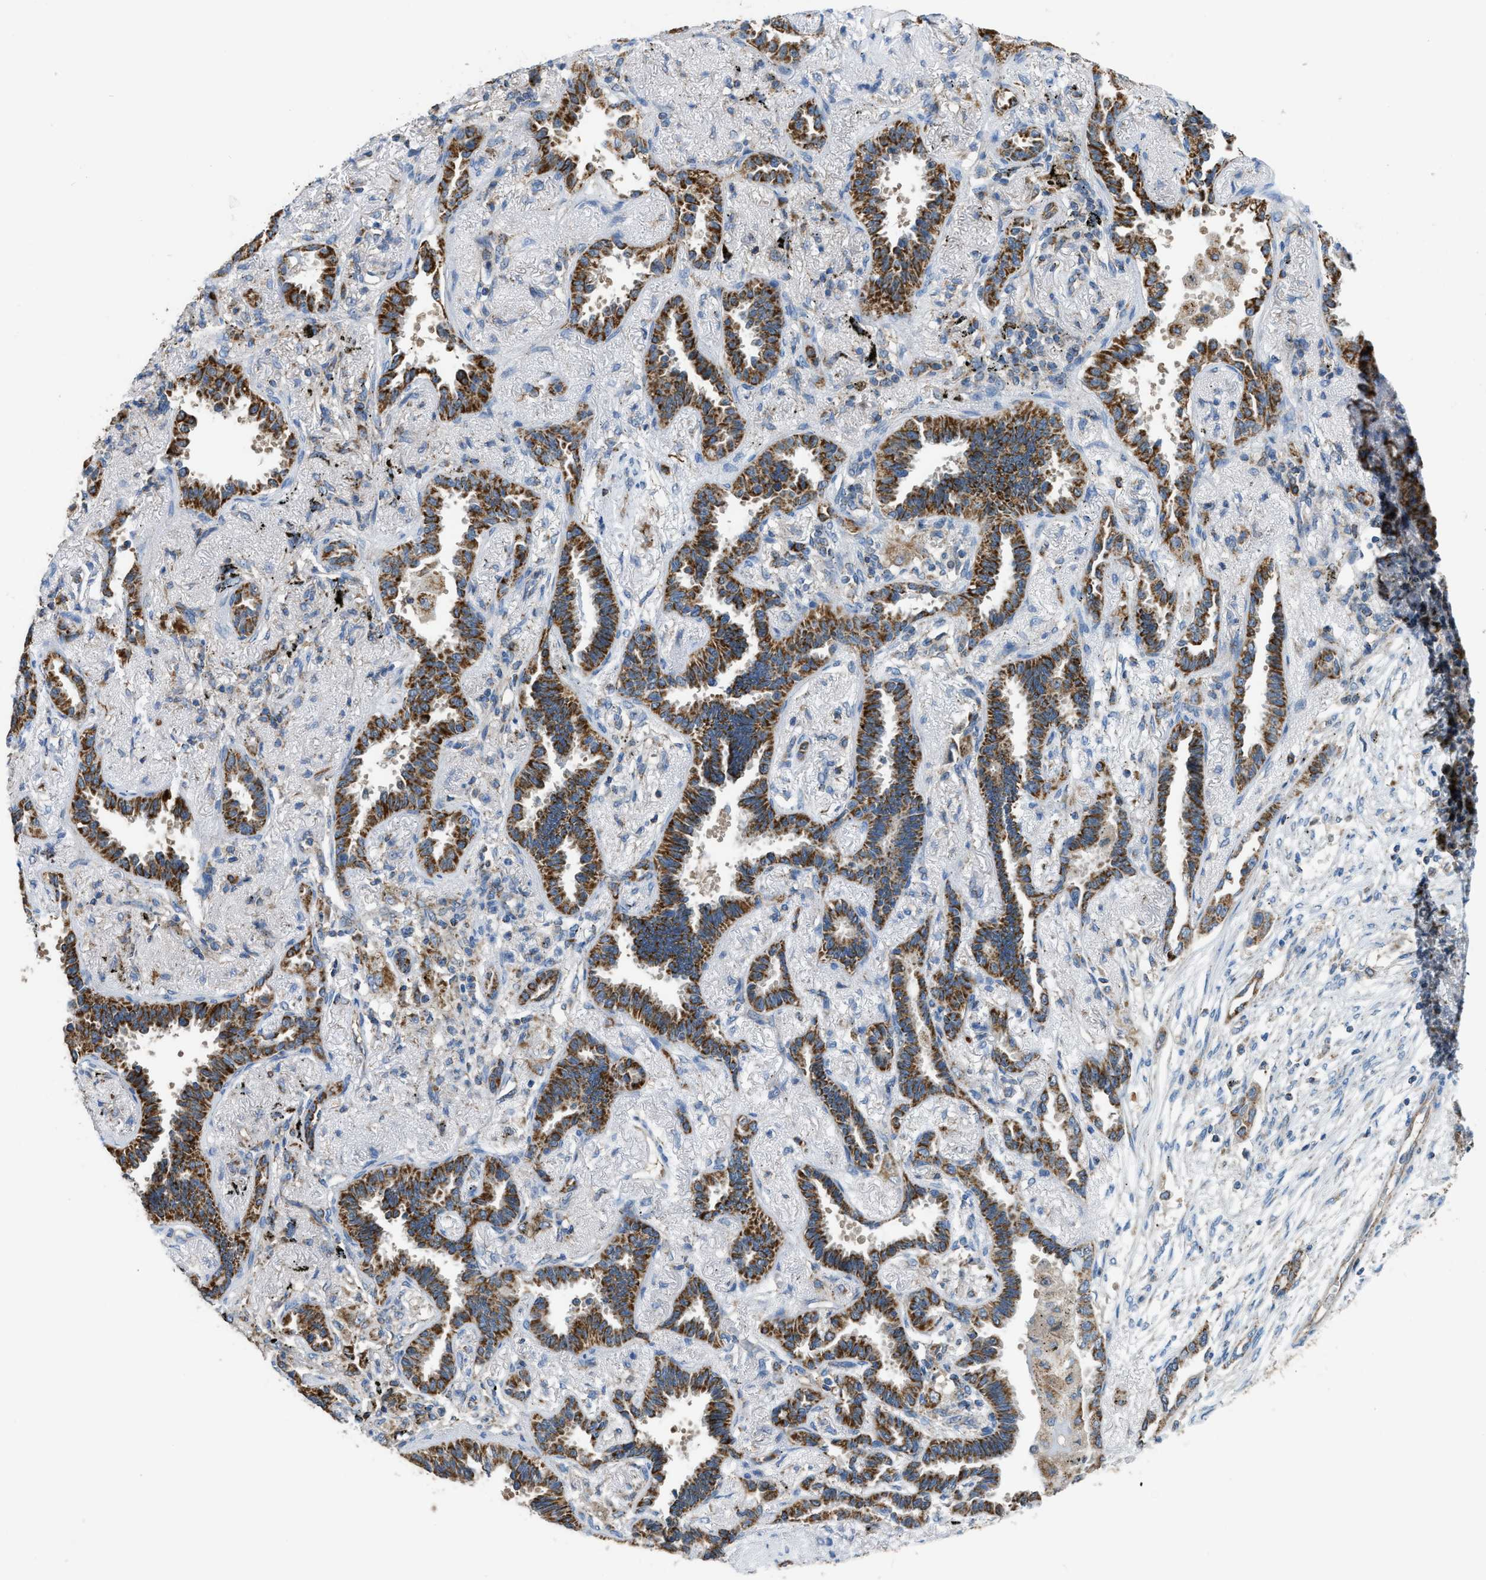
{"staining": {"intensity": "strong", "quantity": ">75%", "location": "cytoplasmic/membranous"}, "tissue": "lung cancer", "cell_type": "Tumor cells", "image_type": "cancer", "snomed": [{"axis": "morphology", "description": "Adenocarcinoma, NOS"}, {"axis": "topography", "description": "Lung"}], "caption": "Immunohistochemistry (IHC) image of lung adenocarcinoma stained for a protein (brown), which shows high levels of strong cytoplasmic/membranous expression in about >75% of tumor cells.", "gene": "ETFB", "patient": {"sex": "male", "age": 59}}